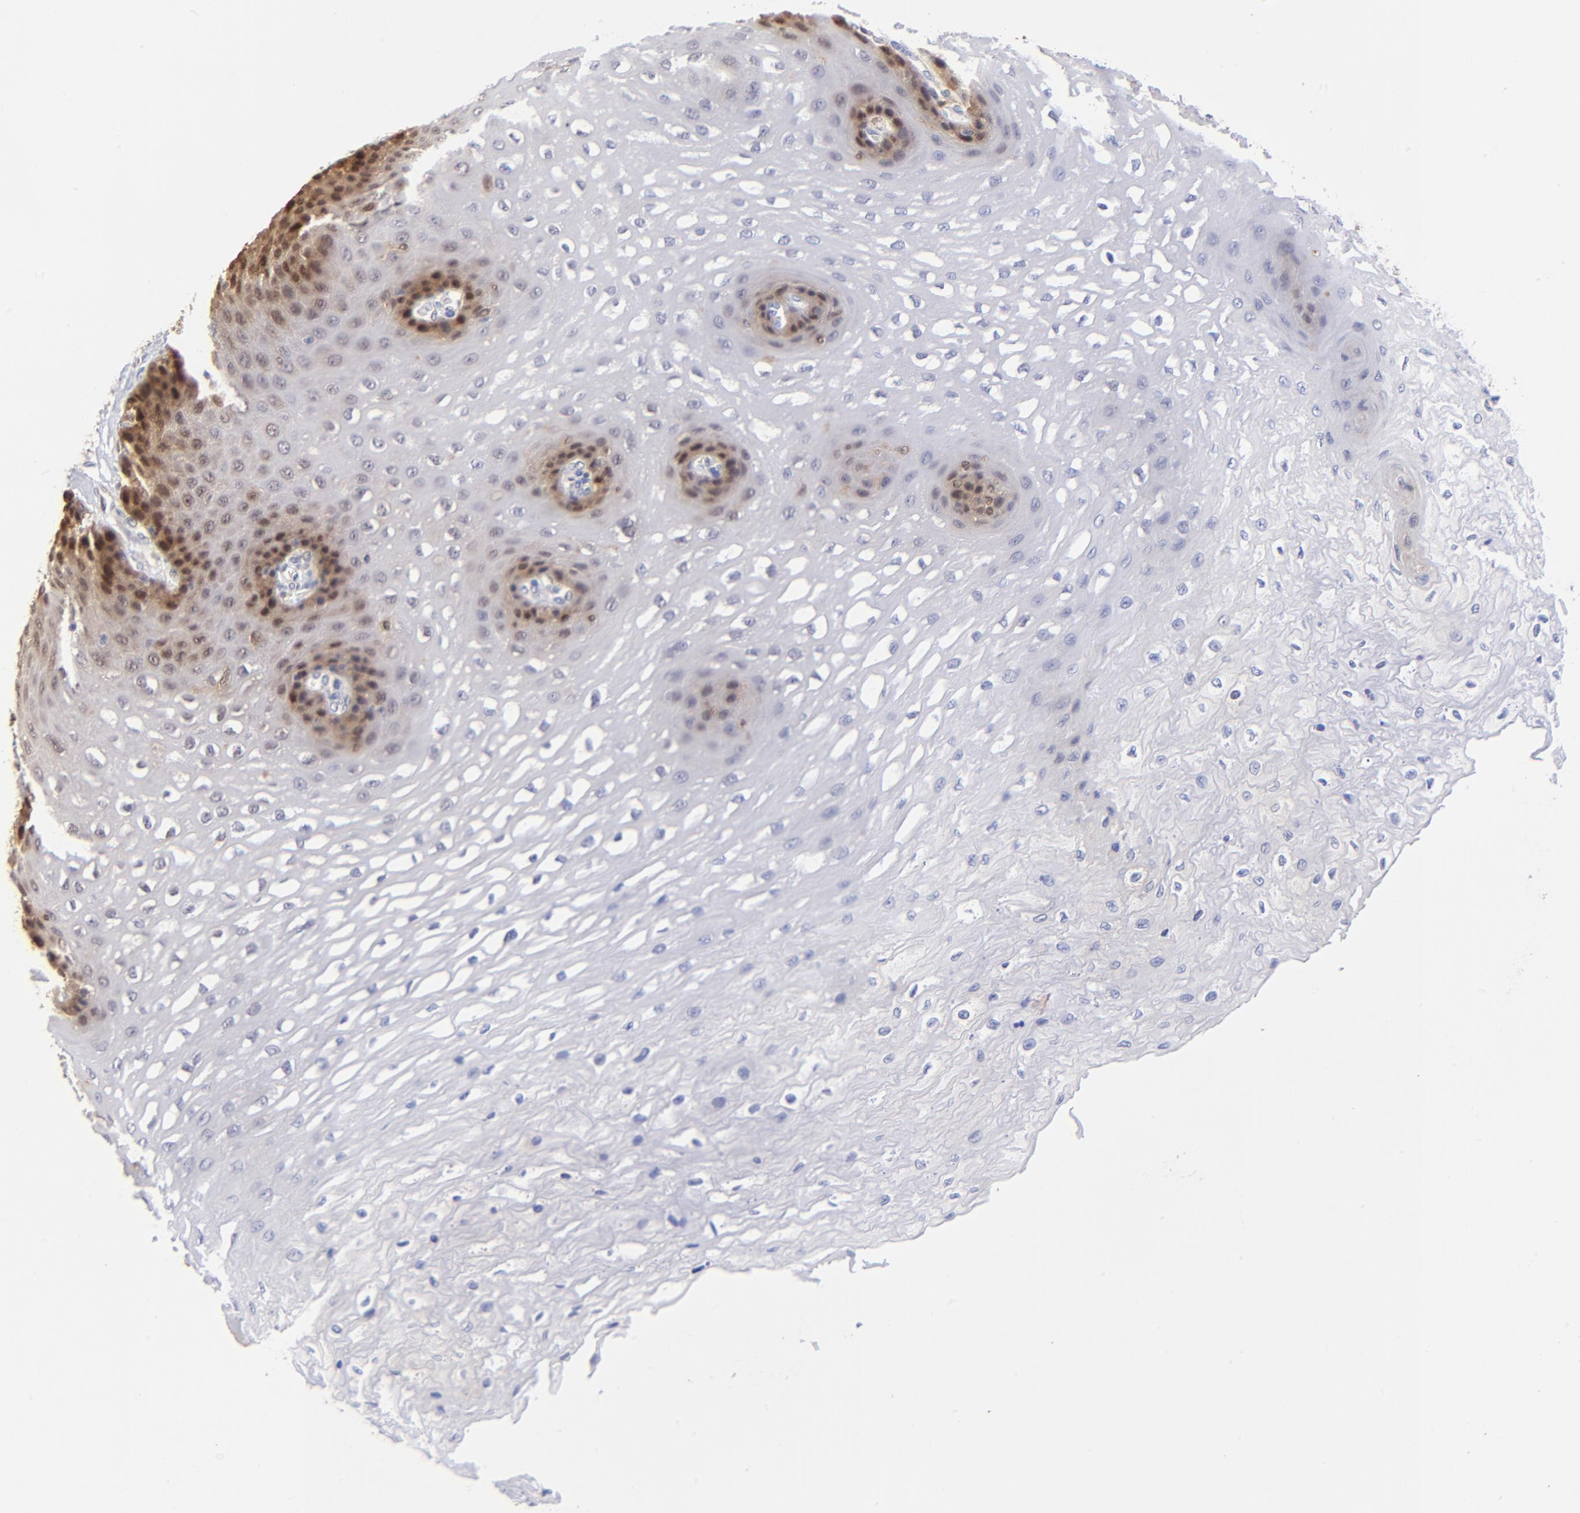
{"staining": {"intensity": "moderate", "quantity": "<25%", "location": "cytoplasmic/membranous,nuclear"}, "tissue": "esophagus", "cell_type": "Squamous epithelial cells", "image_type": "normal", "snomed": [{"axis": "morphology", "description": "Normal tissue, NOS"}, {"axis": "topography", "description": "Esophagus"}], "caption": "Immunohistochemical staining of unremarkable esophagus demonstrates moderate cytoplasmic/membranous,nuclear protein positivity in about <25% of squamous epithelial cells.", "gene": "DCTPP1", "patient": {"sex": "female", "age": 72}}